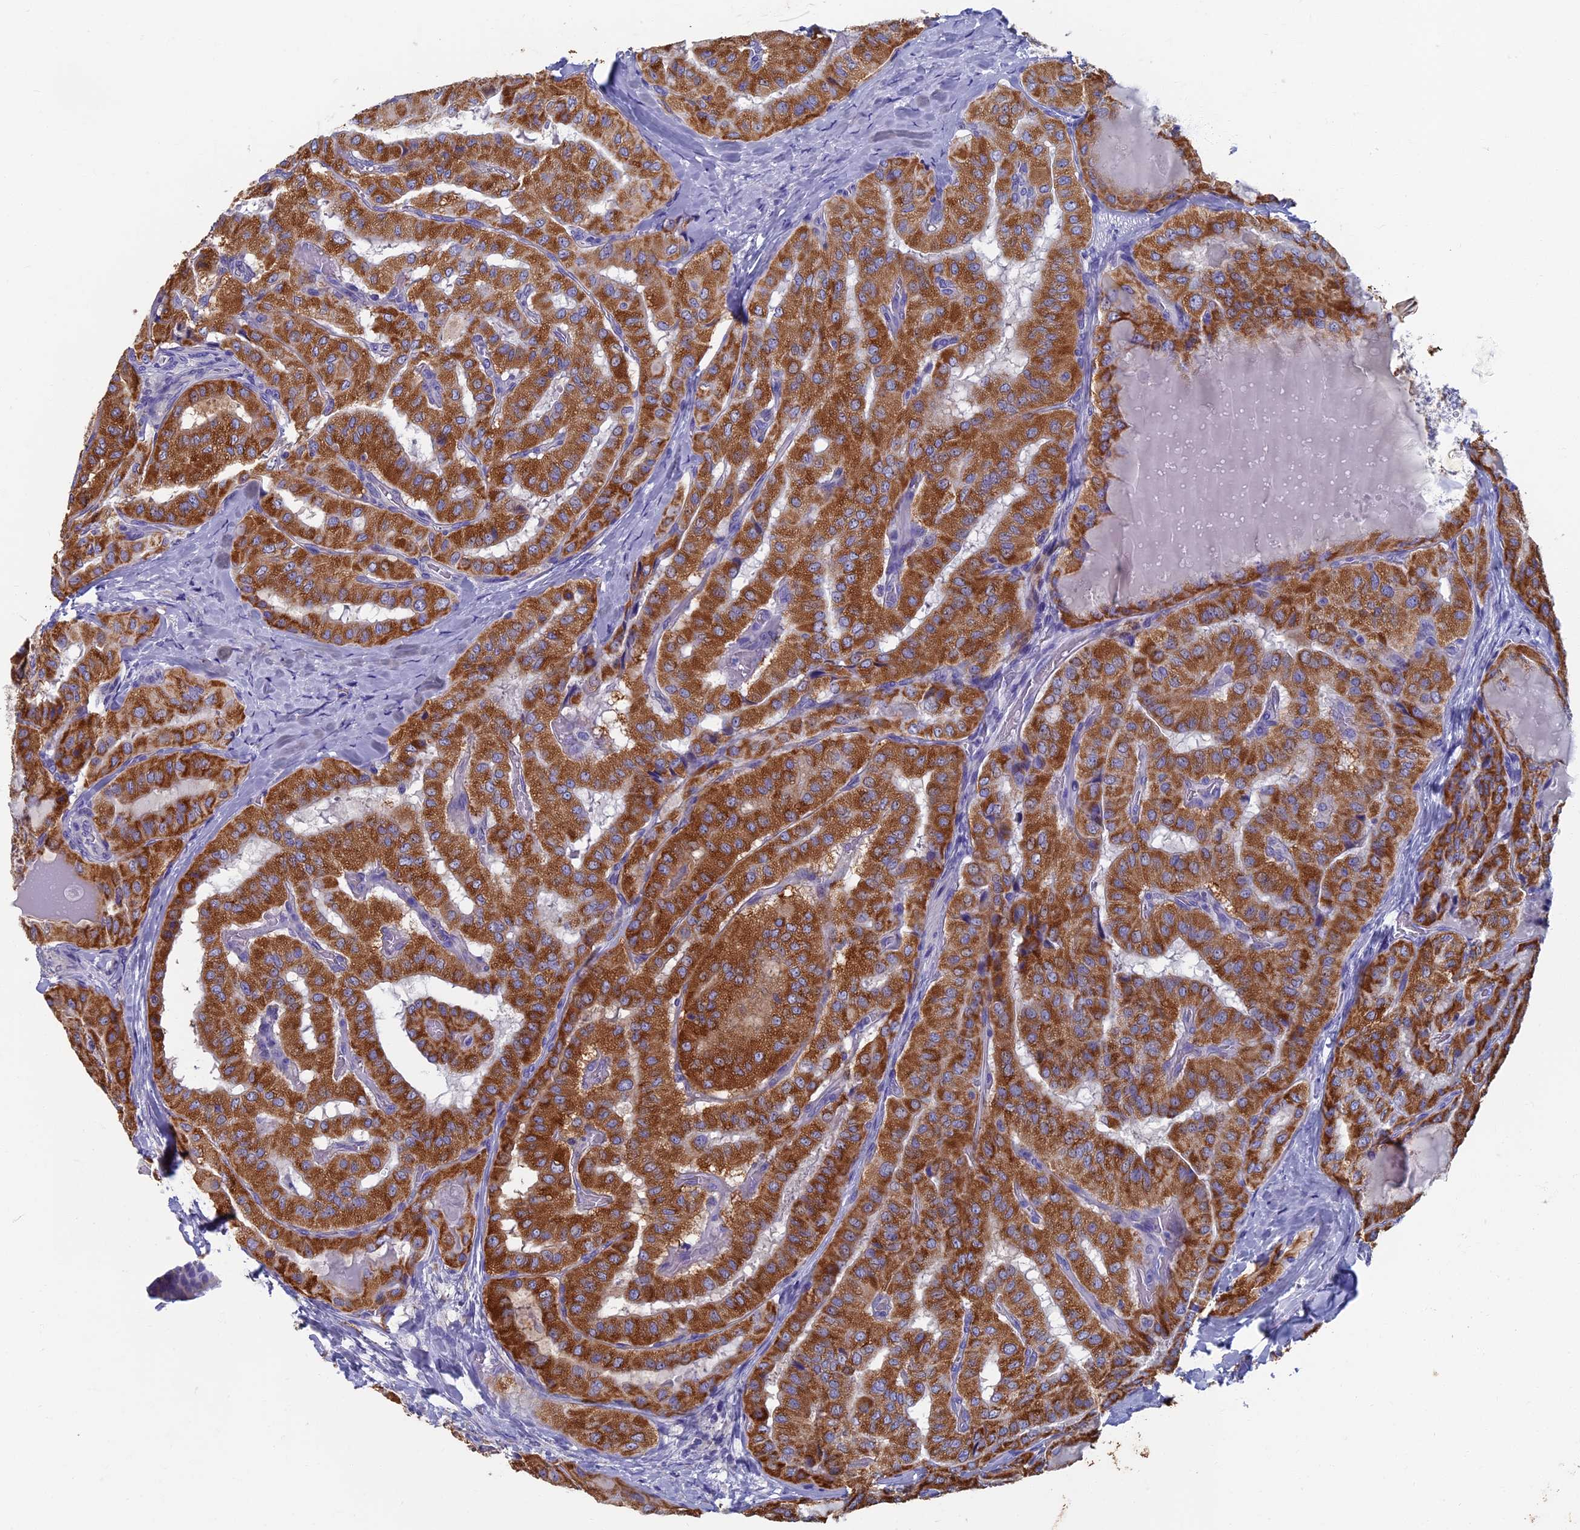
{"staining": {"intensity": "moderate", "quantity": ">75%", "location": "cytoplasmic/membranous"}, "tissue": "thyroid cancer", "cell_type": "Tumor cells", "image_type": "cancer", "snomed": [{"axis": "morphology", "description": "Normal tissue, NOS"}, {"axis": "morphology", "description": "Papillary adenocarcinoma, NOS"}, {"axis": "topography", "description": "Thyroid gland"}], "caption": "Papillary adenocarcinoma (thyroid) was stained to show a protein in brown. There is medium levels of moderate cytoplasmic/membranous expression in approximately >75% of tumor cells.", "gene": "OAT", "patient": {"sex": "female", "age": 59}}